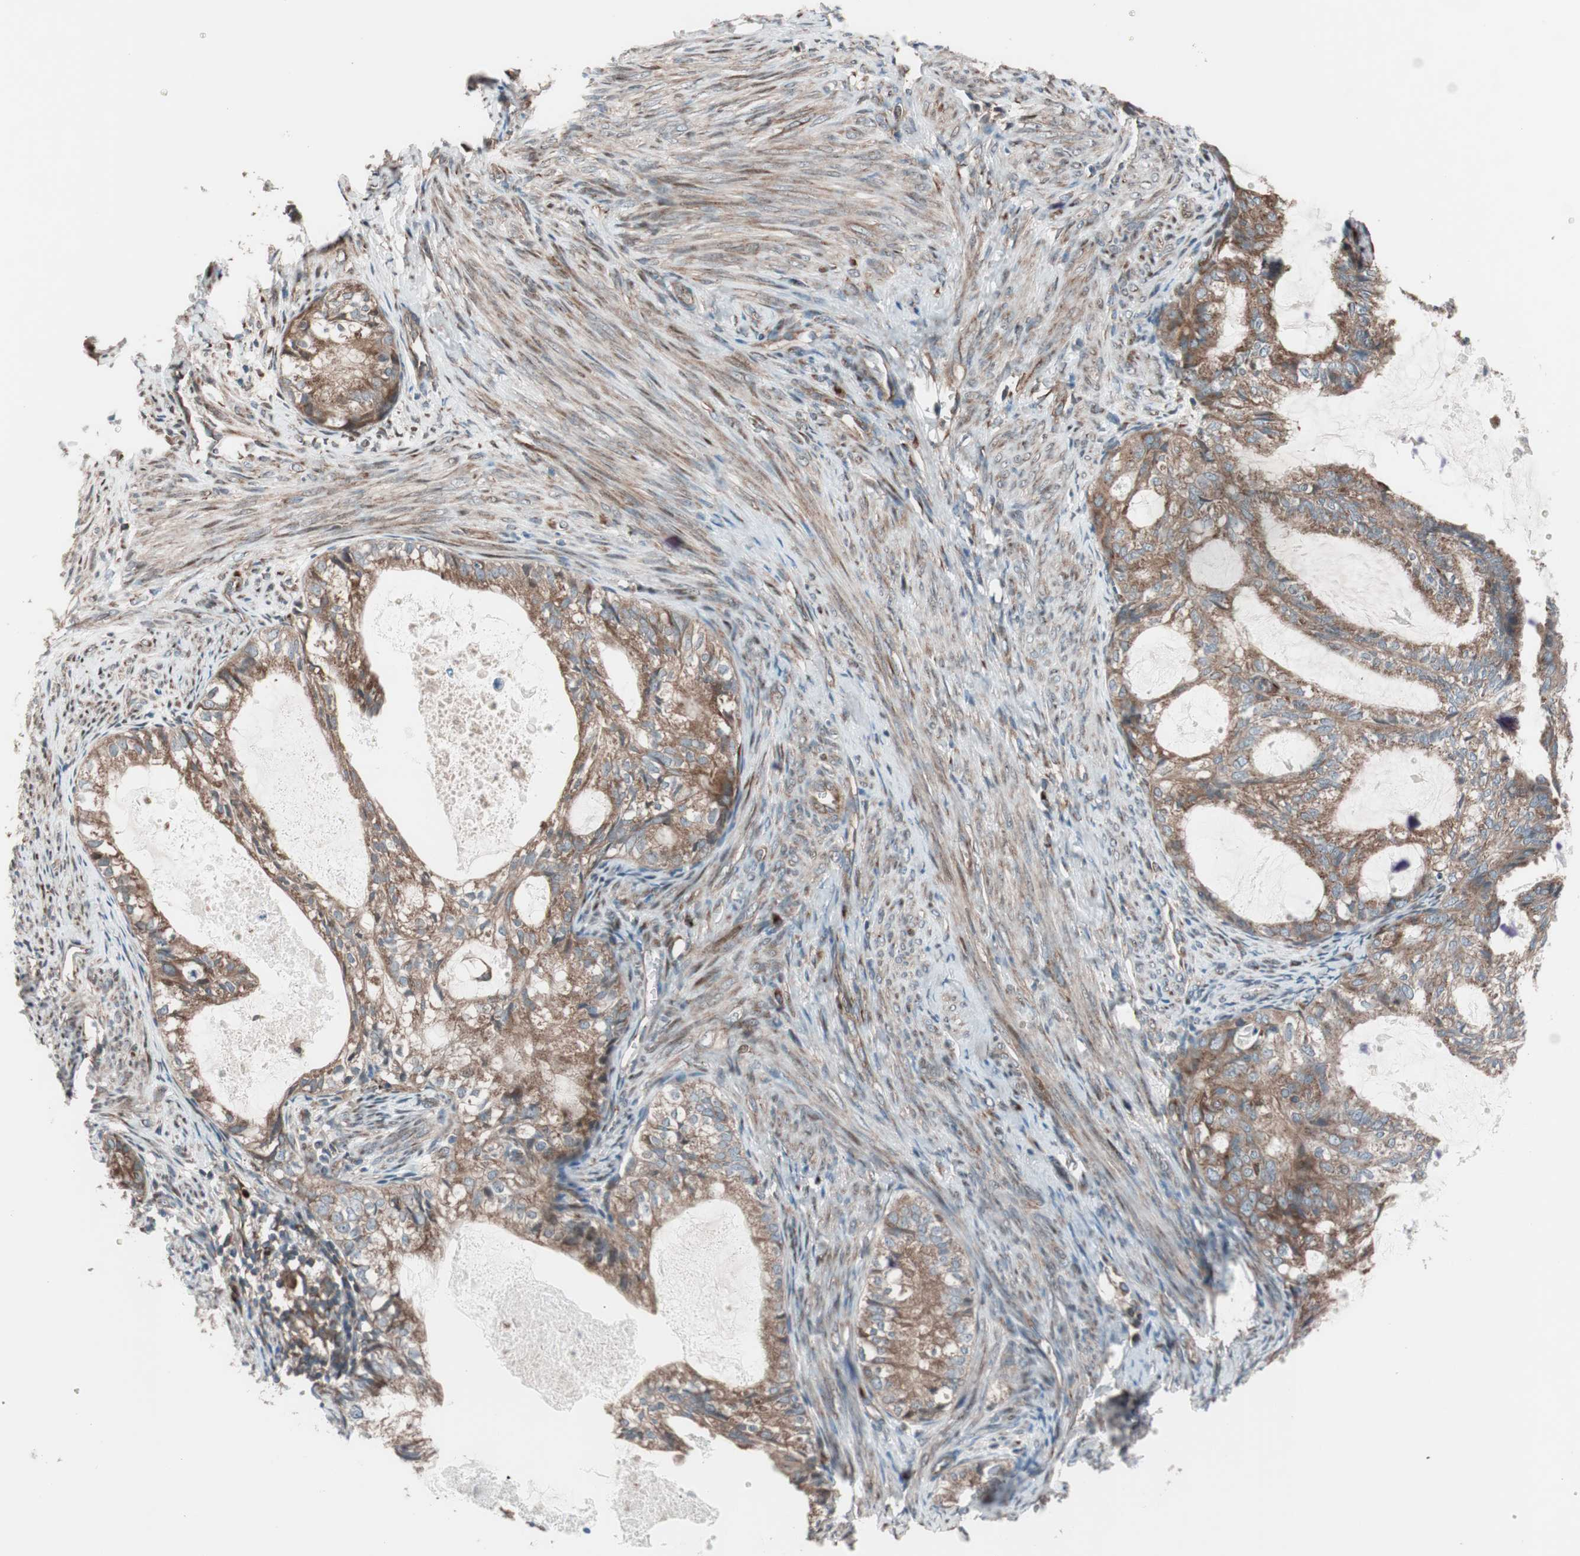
{"staining": {"intensity": "moderate", "quantity": ">75%", "location": "cytoplasmic/membranous"}, "tissue": "cervical cancer", "cell_type": "Tumor cells", "image_type": "cancer", "snomed": [{"axis": "morphology", "description": "Normal tissue, NOS"}, {"axis": "morphology", "description": "Adenocarcinoma, NOS"}, {"axis": "topography", "description": "Cervix"}, {"axis": "topography", "description": "Endometrium"}], "caption": "This micrograph exhibits immunohistochemistry (IHC) staining of human adenocarcinoma (cervical), with medium moderate cytoplasmic/membranous staining in about >75% of tumor cells.", "gene": "SEC31A", "patient": {"sex": "female", "age": 86}}